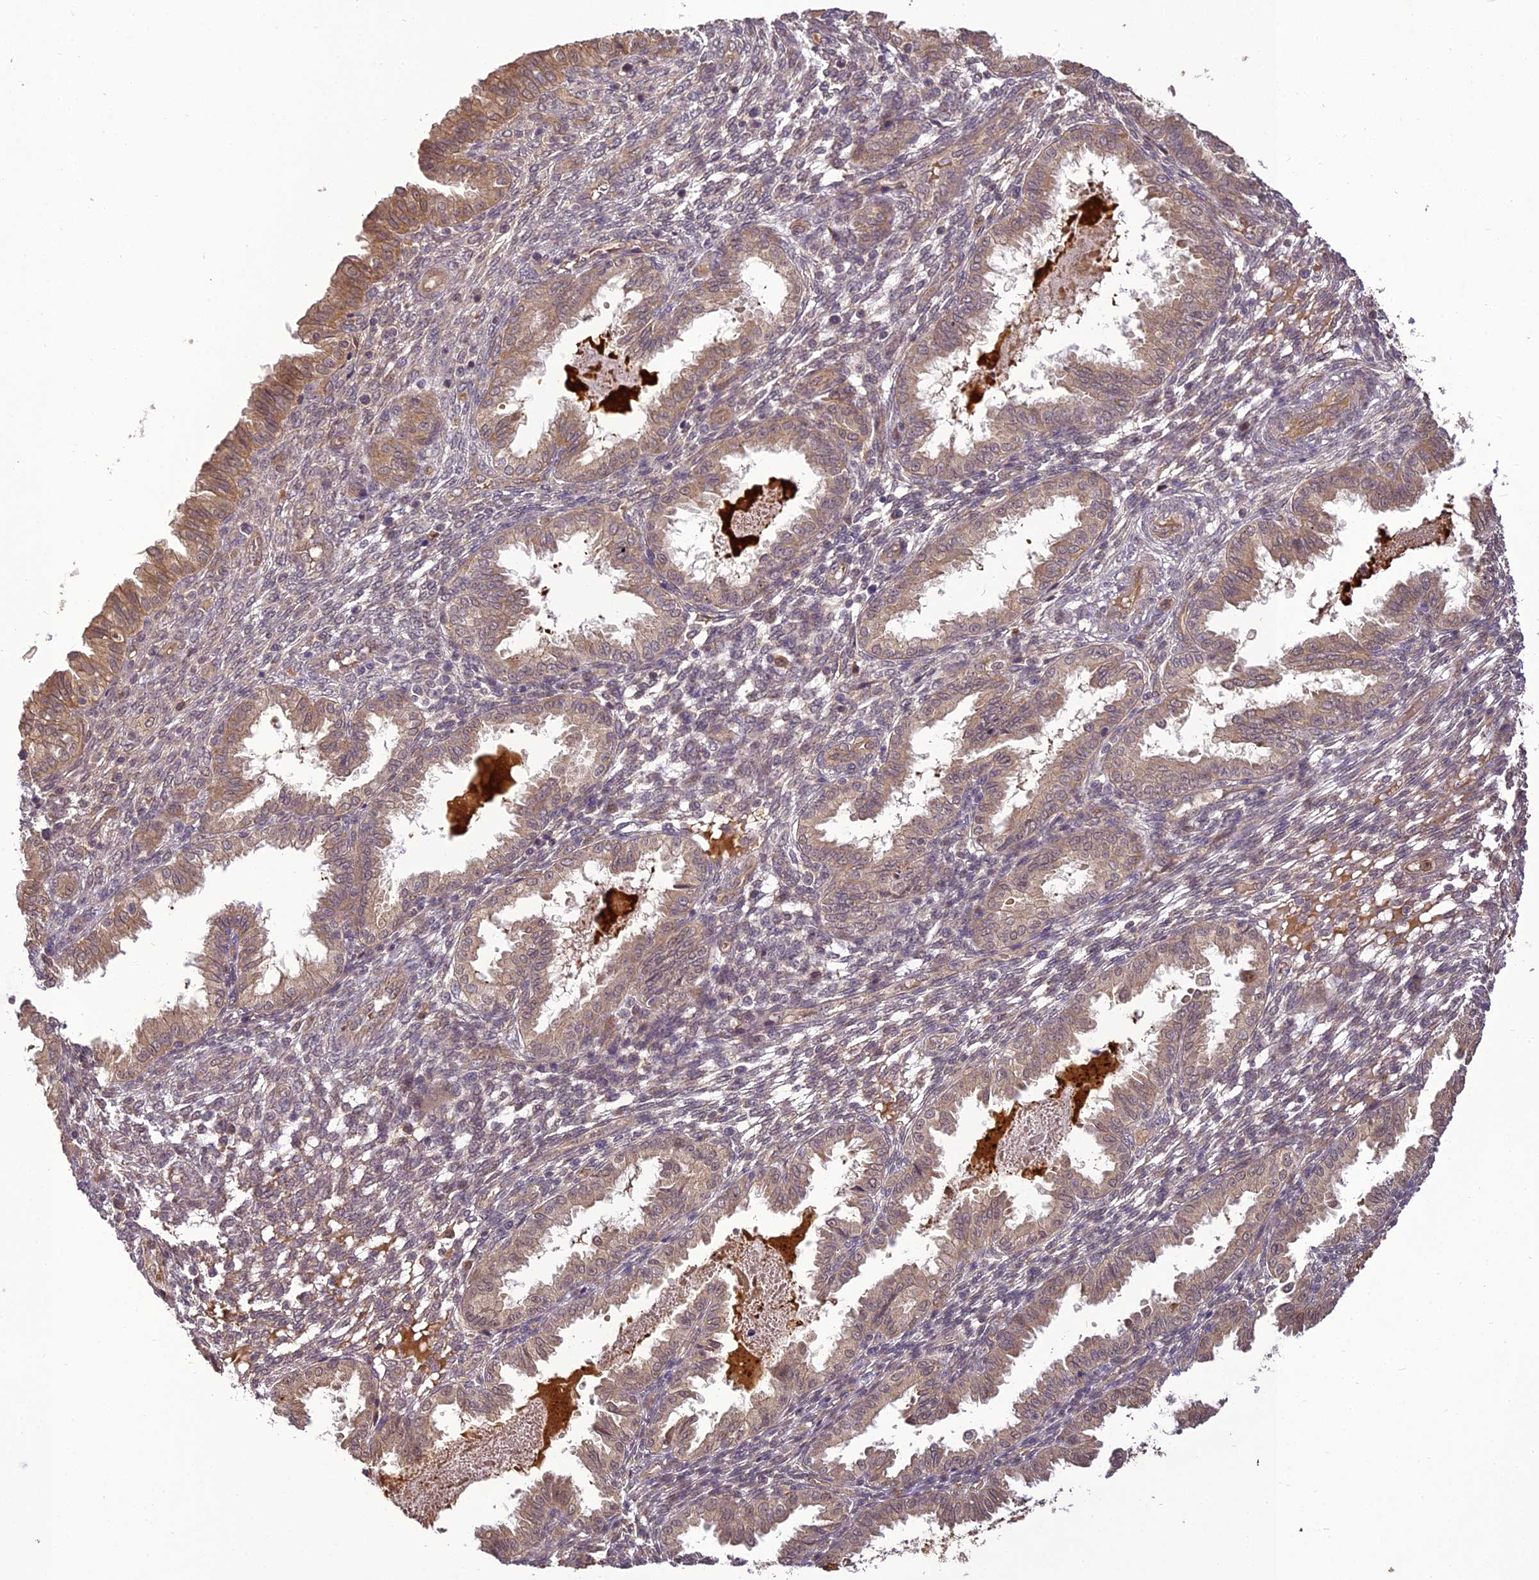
{"staining": {"intensity": "weak", "quantity": "<25%", "location": "cytoplasmic/membranous"}, "tissue": "endometrium", "cell_type": "Cells in endometrial stroma", "image_type": "normal", "snomed": [{"axis": "morphology", "description": "Normal tissue, NOS"}, {"axis": "topography", "description": "Endometrium"}], "caption": "High magnification brightfield microscopy of unremarkable endometrium stained with DAB (3,3'-diaminobenzidine) (brown) and counterstained with hematoxylin (blue): cells in endometrial stroma show no significant positivity.", "gene": "BCDIN3D", "patient": {"sex": "female", "age": 33}}